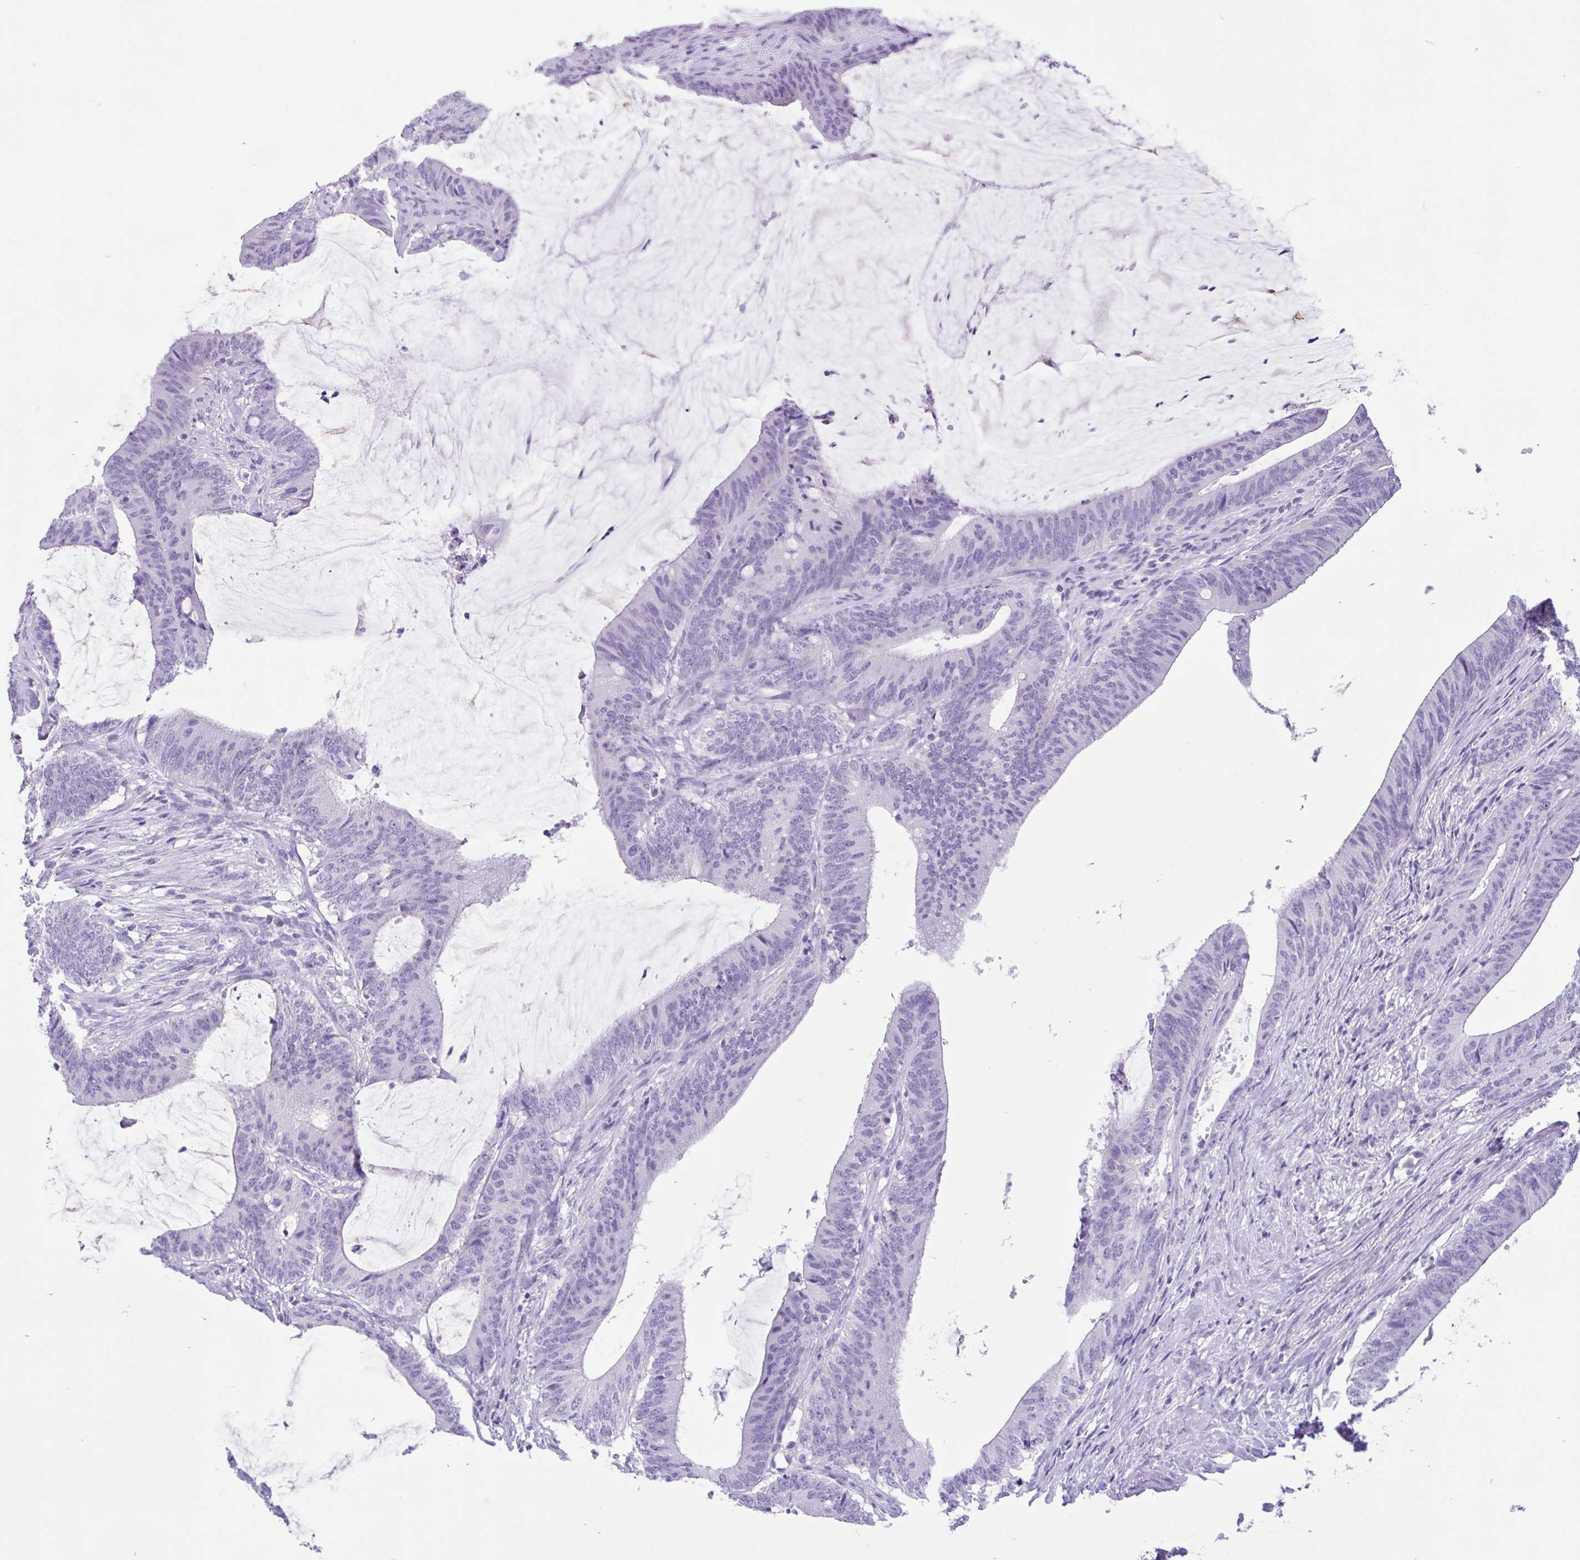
{"staining": {"intensity": "negative", "quantity": "none", "location": "none"}, "tissue": "colorectal cancer", "cell_type": "Tumor cells", "image_type": "cancer", "snomed": [{"axis": "morphology", "description": "Adenocarcinoma, NOS"}, {"axis": "topography", "description": "Colon"}], "caption": "Tumor cells show no significant positivity in adenocarcinoma (colorectal).", "gene": "OR4N4", "patient": {"sex": "female", "age": 43}}